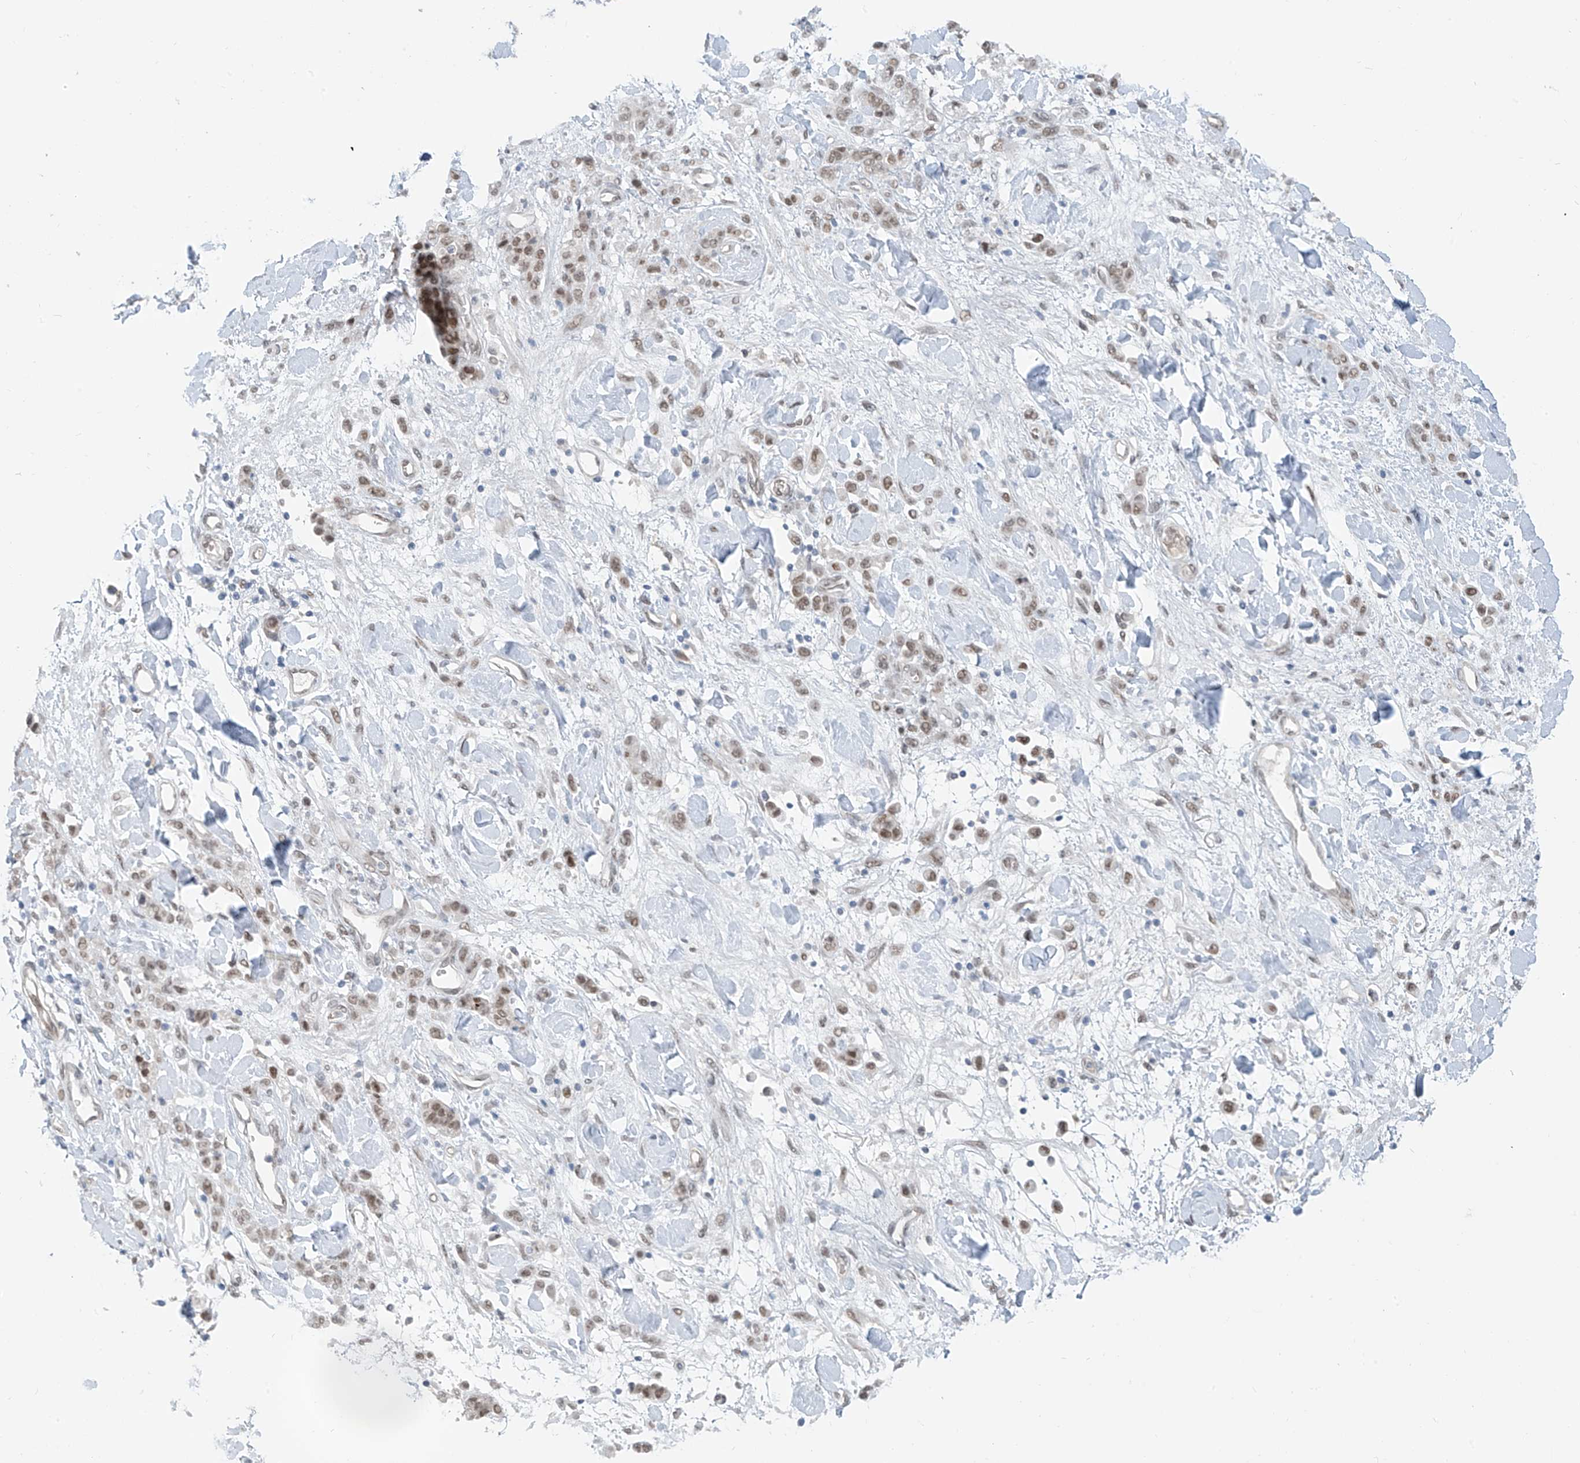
{"staining": {"intensity": "weak", "quantity": ">75%", "location": "nuclear"}, "tissue": "stomach cancer", "cell_type": "Tumor cells", "image_type": "cancer", "snomed": [{"axis": "morphology", "description": "Normal tissue, NOS"}, {"axis": "morphology", "description": "Adenocarcinoma, NOS"}, {"axis": "topography", "description": "Stomach"}], "caption": "Immunohistochemical staining of stomach cancer exhibits low levels of weak nuclear positivity in approximately >75% of tumor cells. (Brightfield microscopy of DAB IHC at high magnification).", "gene": "MCM9", "patient": {"sex": "male", "age": 82}}